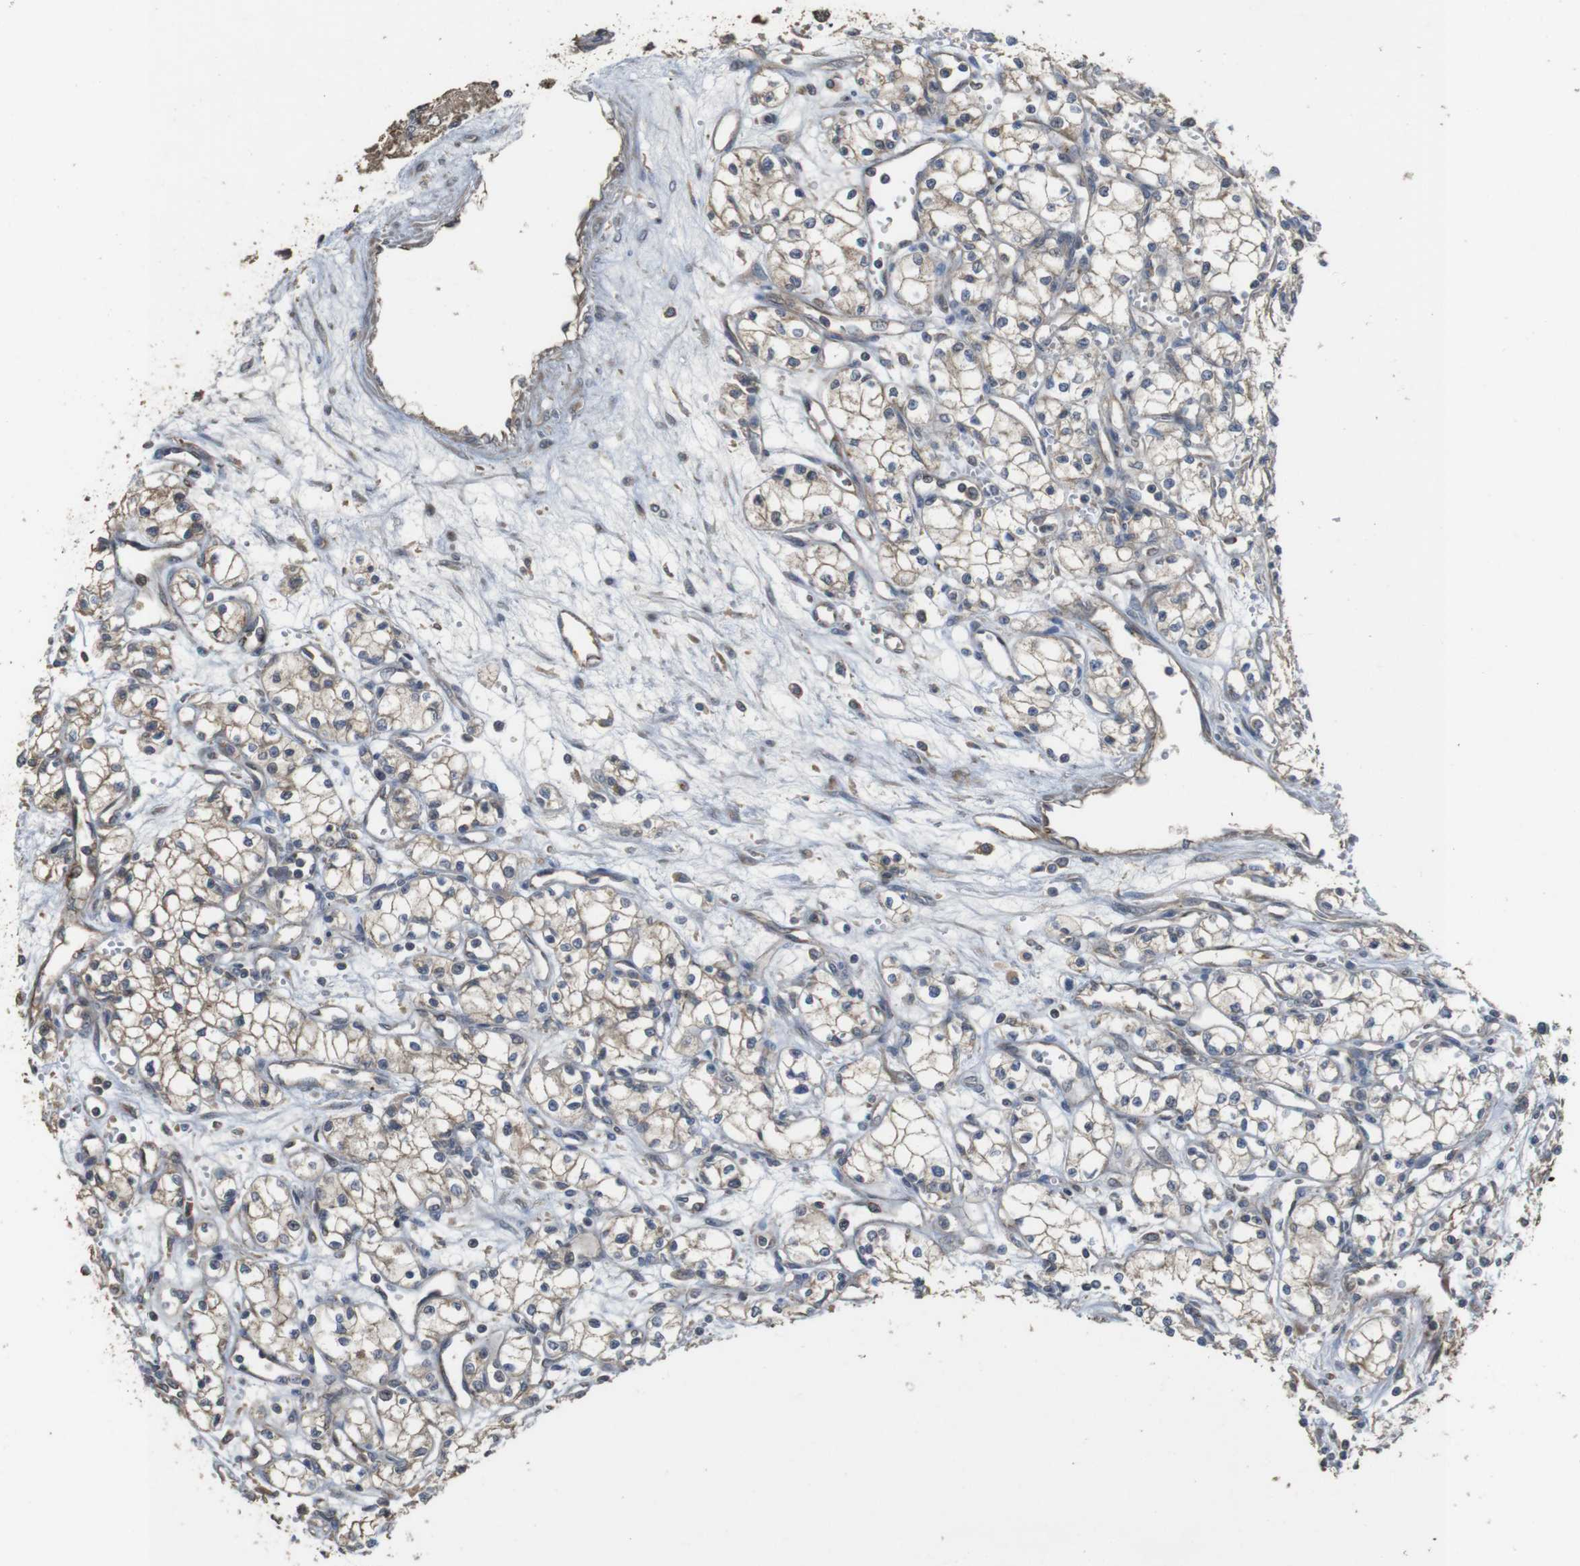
{"staining": {"intensity": "weak", "quantity": ">75%", "location": "cytoplasmic/membranous"}, "tissue": "renal cancer", "cell_type": "Tumor cells", "image_type": "cancer", "snomed": [{"axis": "morphology", "description": "Normal tissue, NOS"}, {"axis": "morphology", "description": "Adenocarcinoma, NOS"}, {"axis": "topography", "description": "Kidney"}], "caption": "Immunohistochemistry photomicrograph of human renal cancer (adenocarcinoma) stained for a protein (brown), which exhibits low levels of weak cytoplasmic/membranous expression in approximately >75% of tumor cells.", "gene": "PCDHB10", "patient": {"sex": "male", "age": 59}}